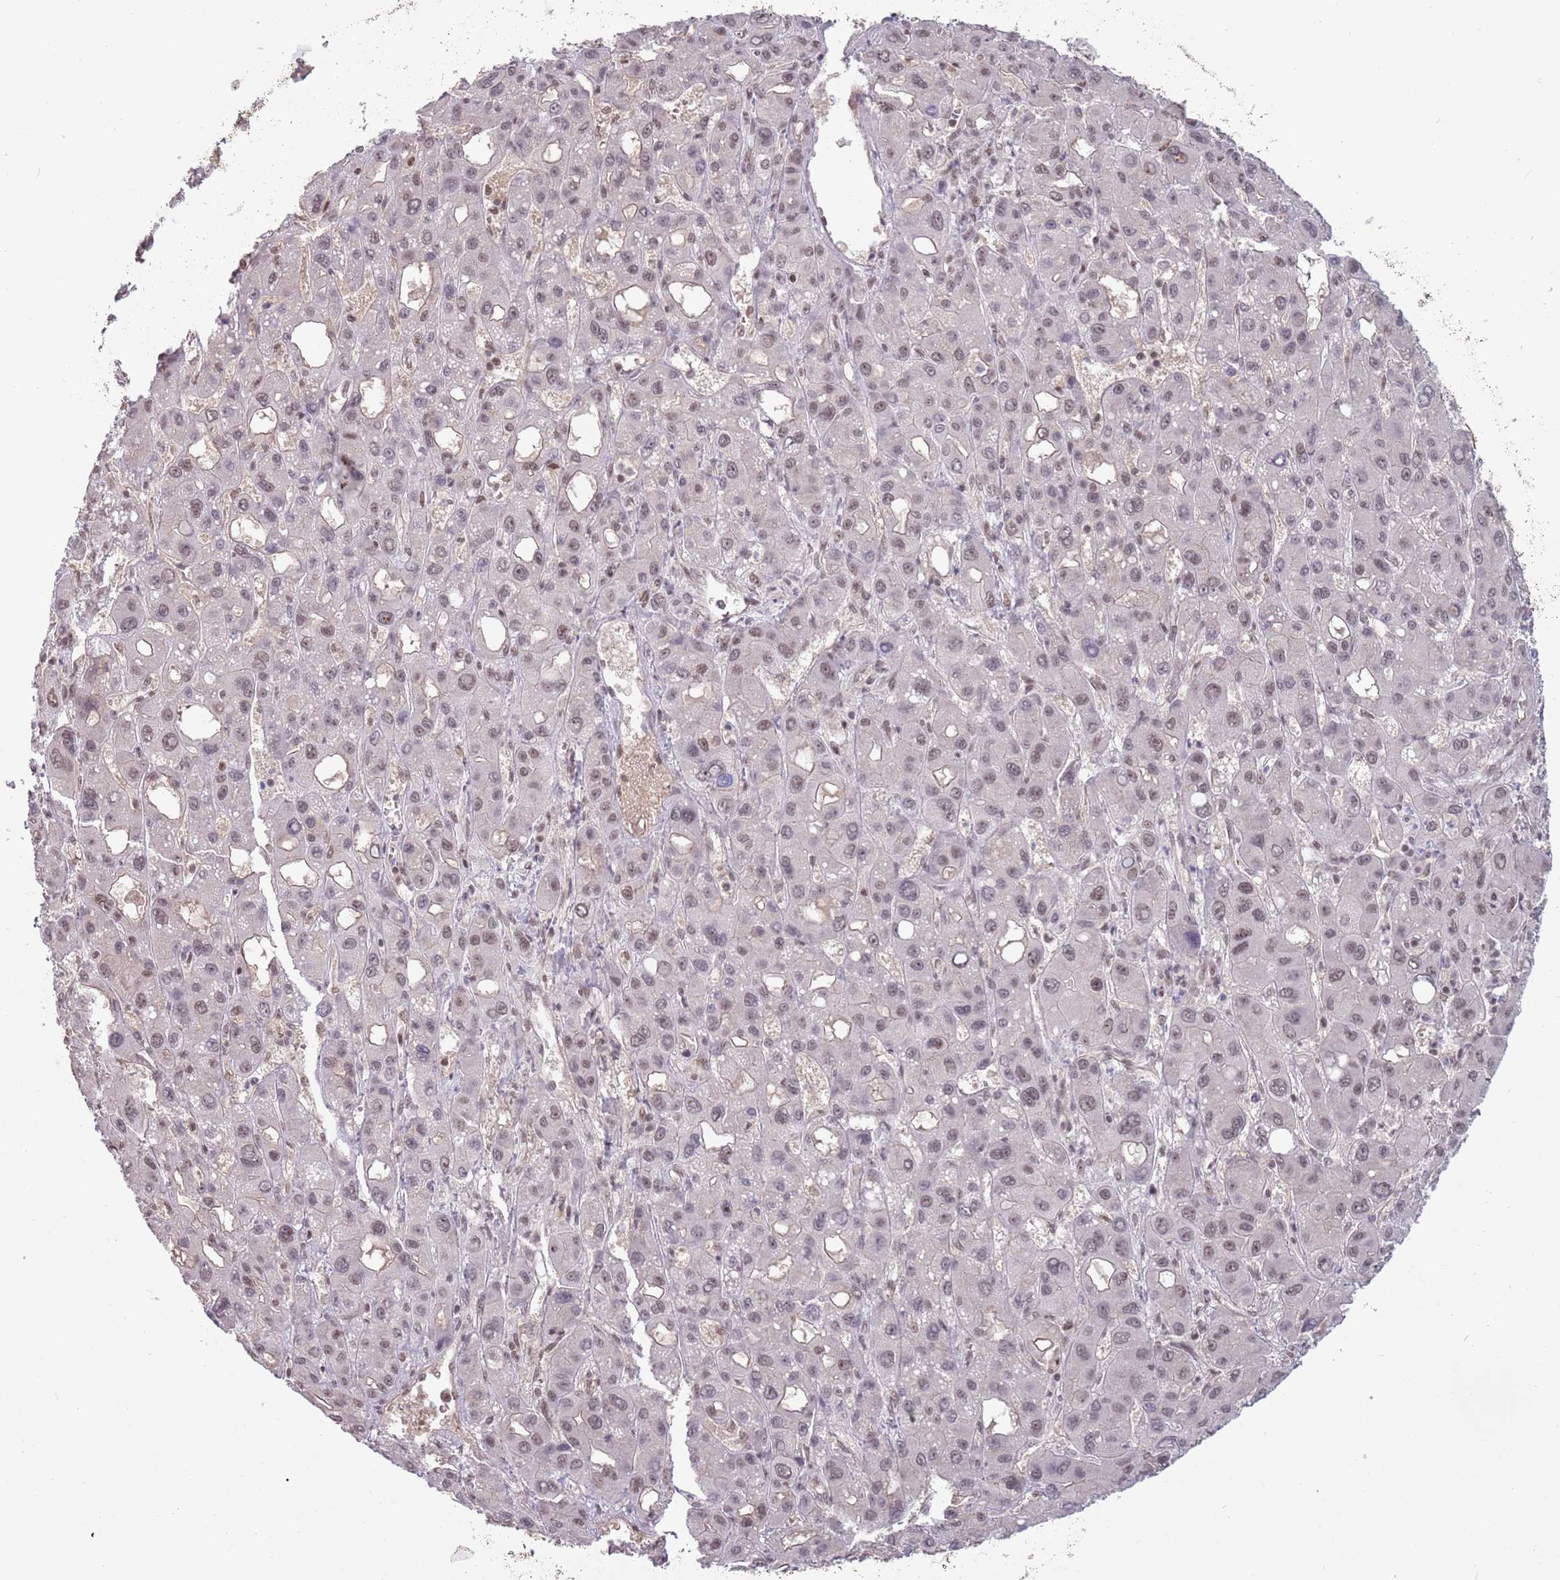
{"staining": {"intensity": "weak", "quantity": "25%-75%", "location": "nuclear"}, "tissue": "liver cancer", "cell_type": "Tumor cells", "image_type": "cancer", "snomed": [{"axis": "morphology", "description": "Carcinoma, Hepatocellular, NOS"}, {"axis": "topography", "description": "Liver"}], "caption": "DAB immunohistochemical staining of human liver cancer reveals weak nuclear protein expression in about 25%-75% of tumor cells. The protein of interest is shown in brown color, while the nuclei are stained blue.", "gene": "ZBTB7A", "patient": {"sex": "male", "age": 55}}